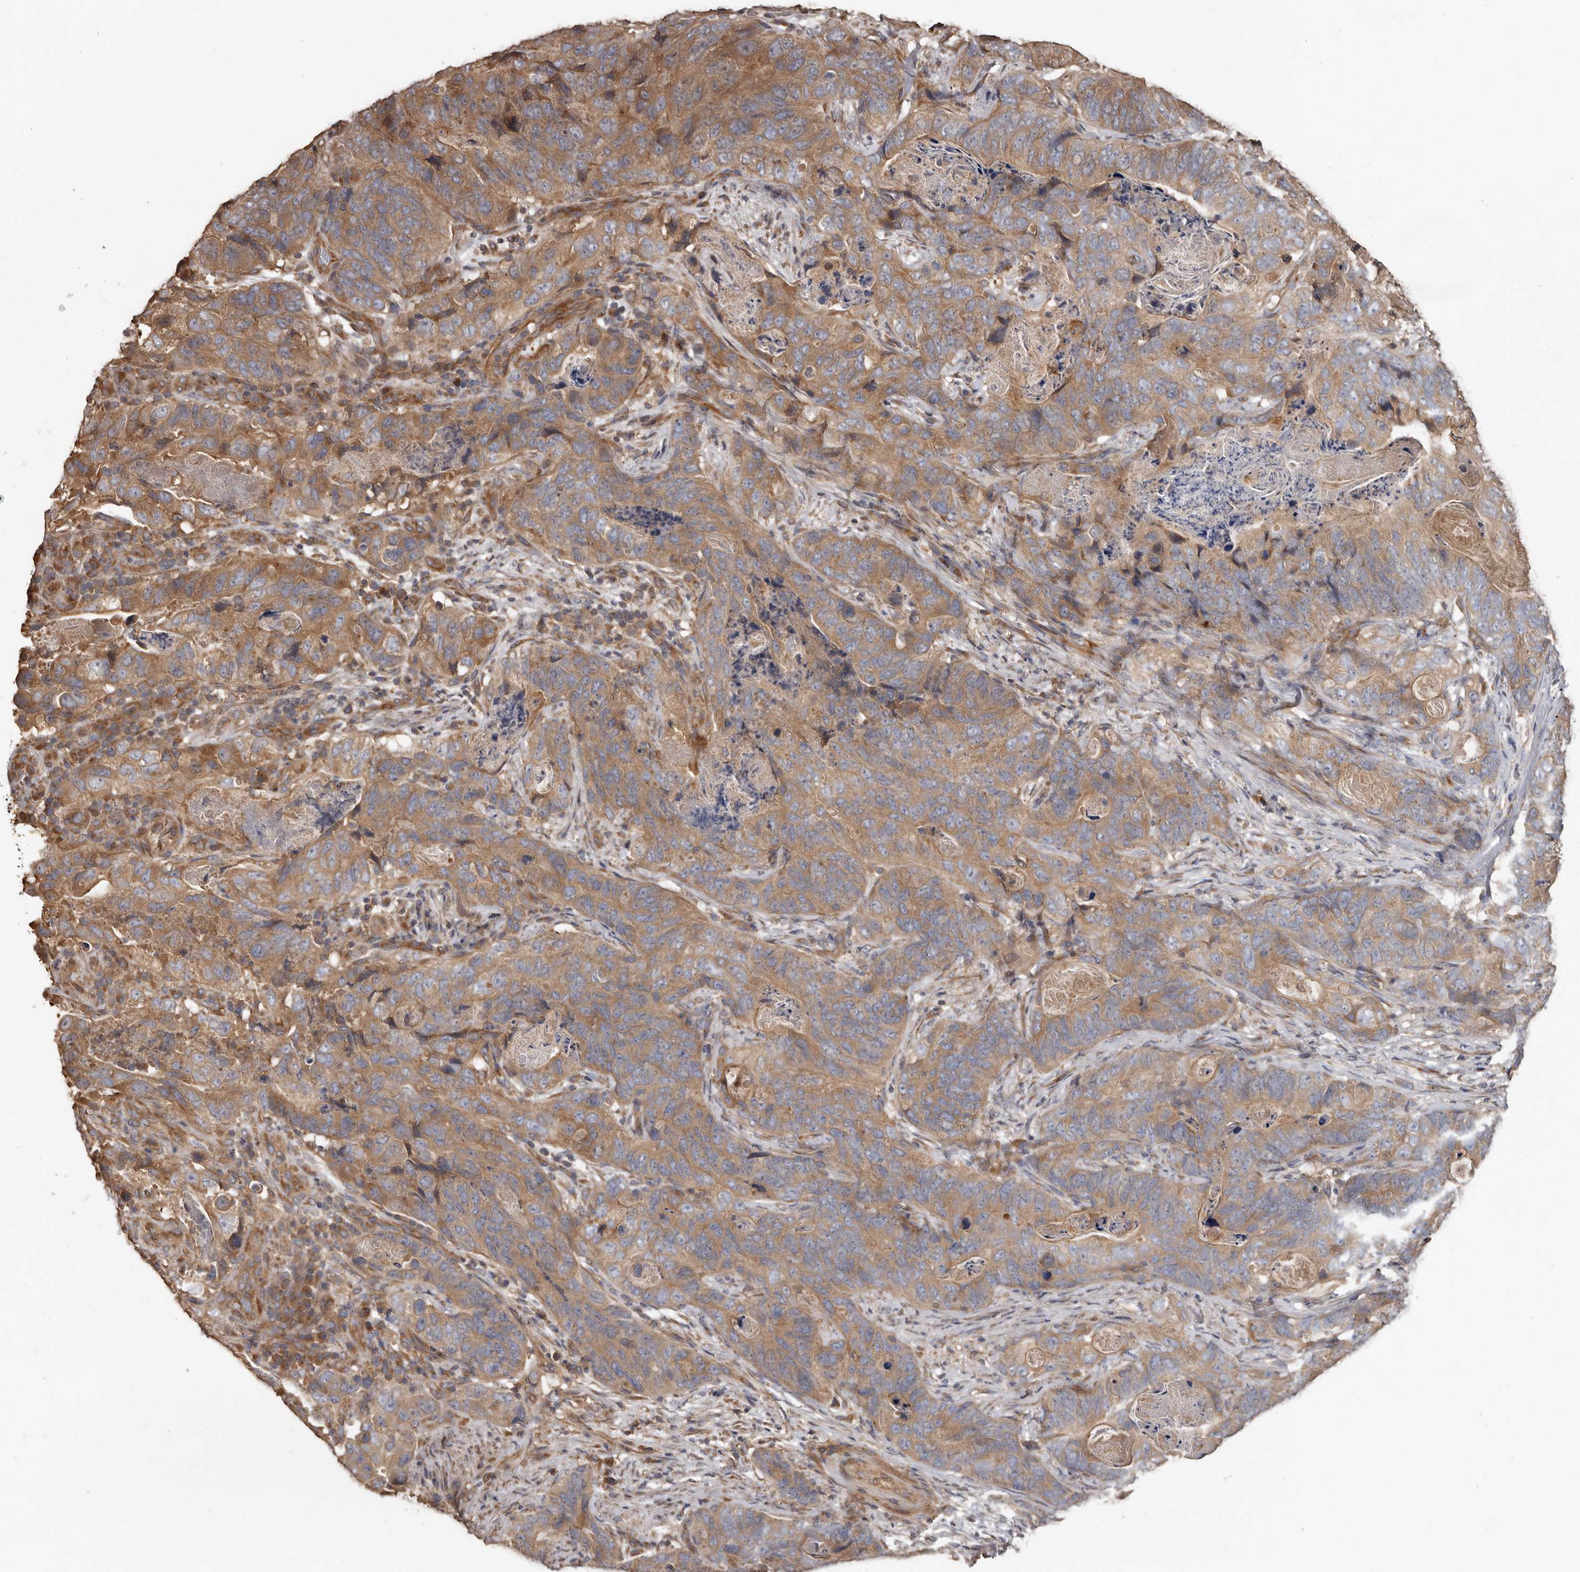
{"staining": {"intensity": "moderate", "quantity": ">75%", "location": "cytoplasmic/membranous"}, "tissue": "stomach cancer", "cell_type": "Tumor cells", "image_type": "cancer", "snomed": [{"axis": "morphology", "description": "Normal tissue, NOS"}, {"axis": "morphology", "description": "Adenocarcinoma, NOS"}, {"axis": "topography", "description": "Stomach"}], "caption": "The histopathology image reveals immunohistochemical staining of adenocarcinoma (stomach). There is moderate cytoplasmic/membranous staining is appreciated in approximately >75% of tumor cells.", "gene": "FLCN", "patient": {"sex": "female", "age": 89}}